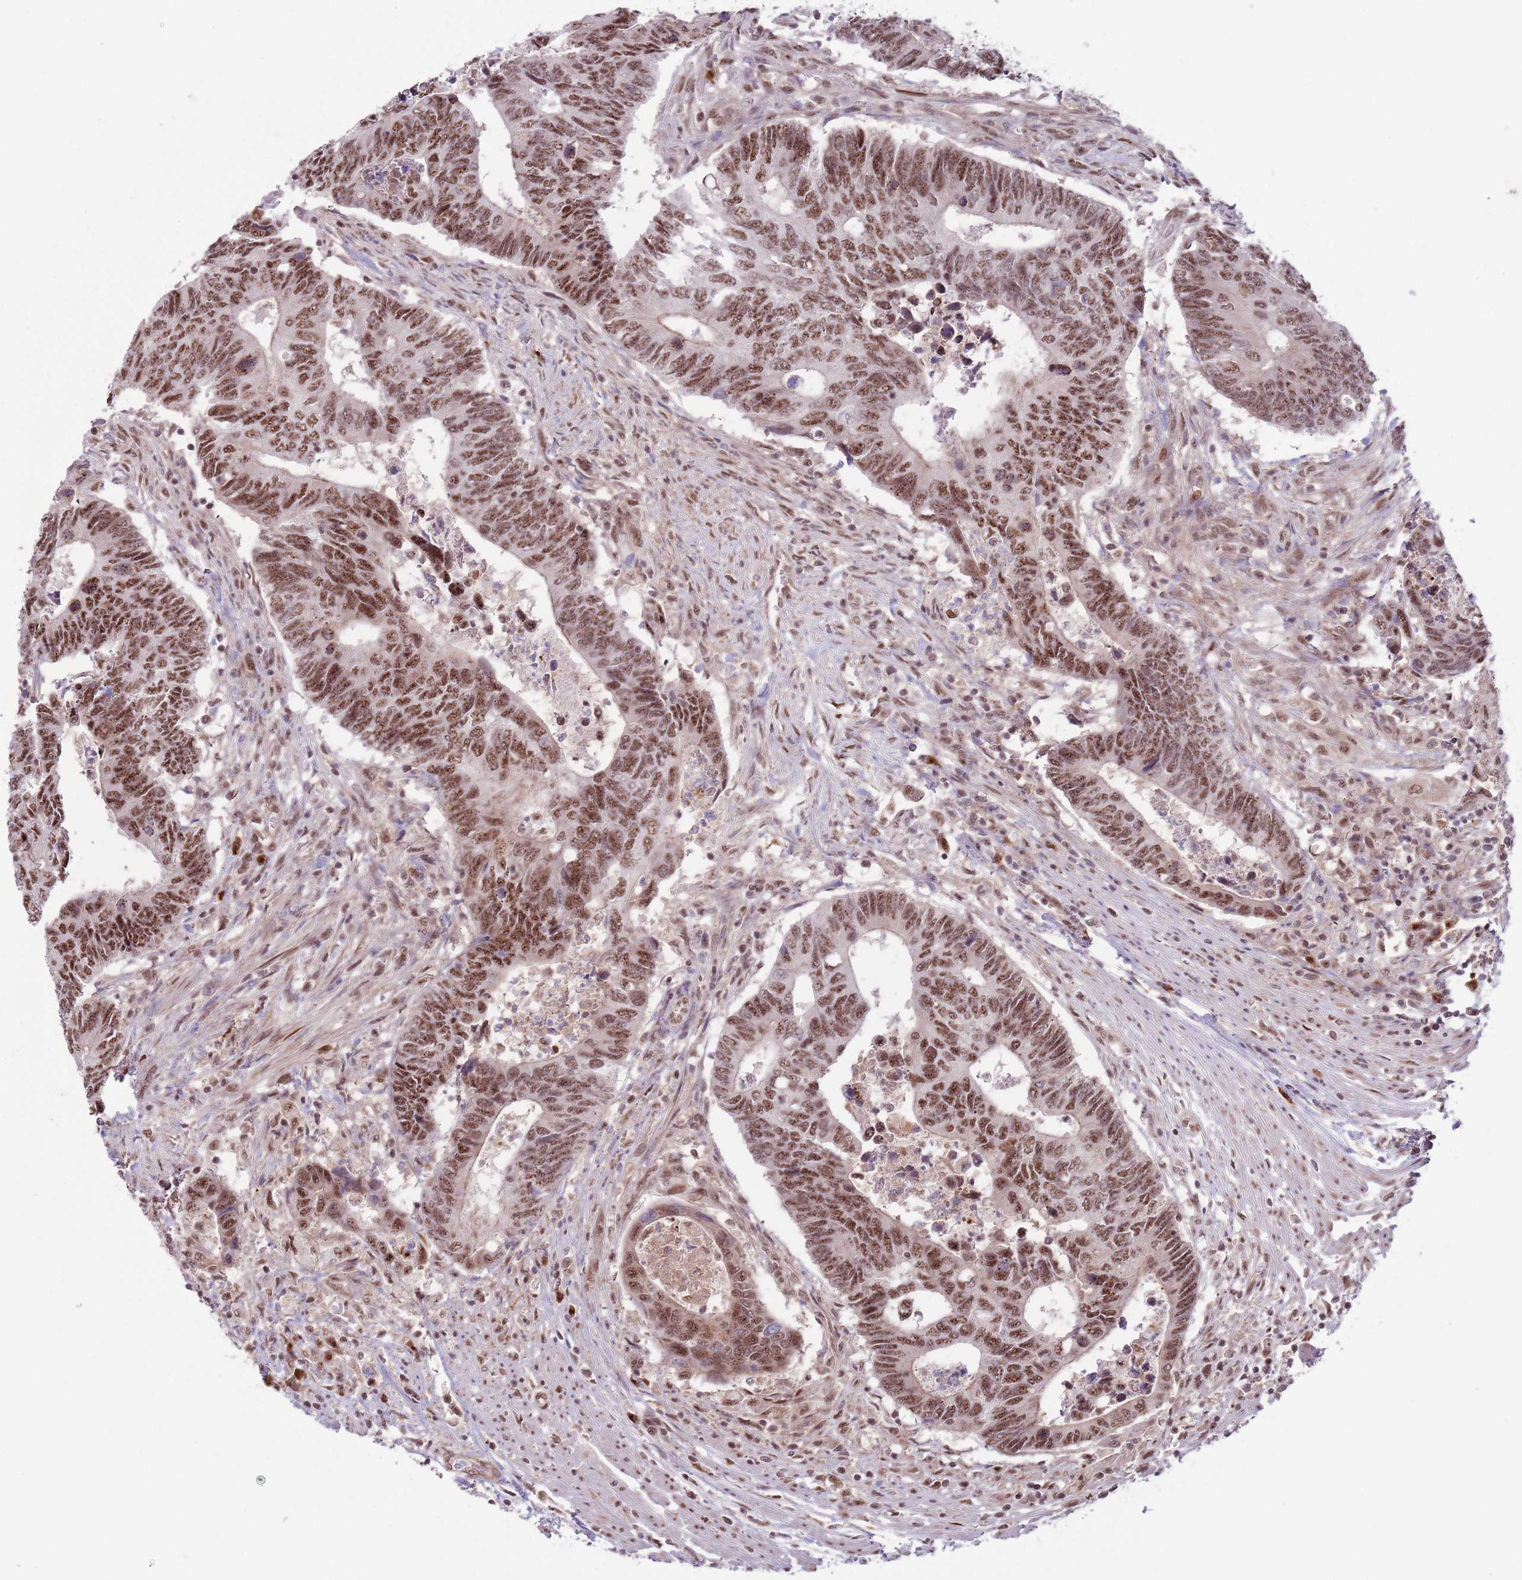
{"staining": {"intensity": "moderate", "quantity": ">75%", "location": "nuclear"}, "tissue": "colorectal cancer", "cell_type": "Tumor cells", "image_type": "cancer", "snomed": [{"axis": "morphology", "description": "Adenocarcinoma, NOS"}, {"axis": "topography", "description": "Colon"}], "caption": "A brown stain shows moderate nuclear expression of a protein in colorectal cancer (adenocarcinoma) tumor cells.", "gene": "SIPA1L3", "patient": {"sex": "male", "age": 87}}